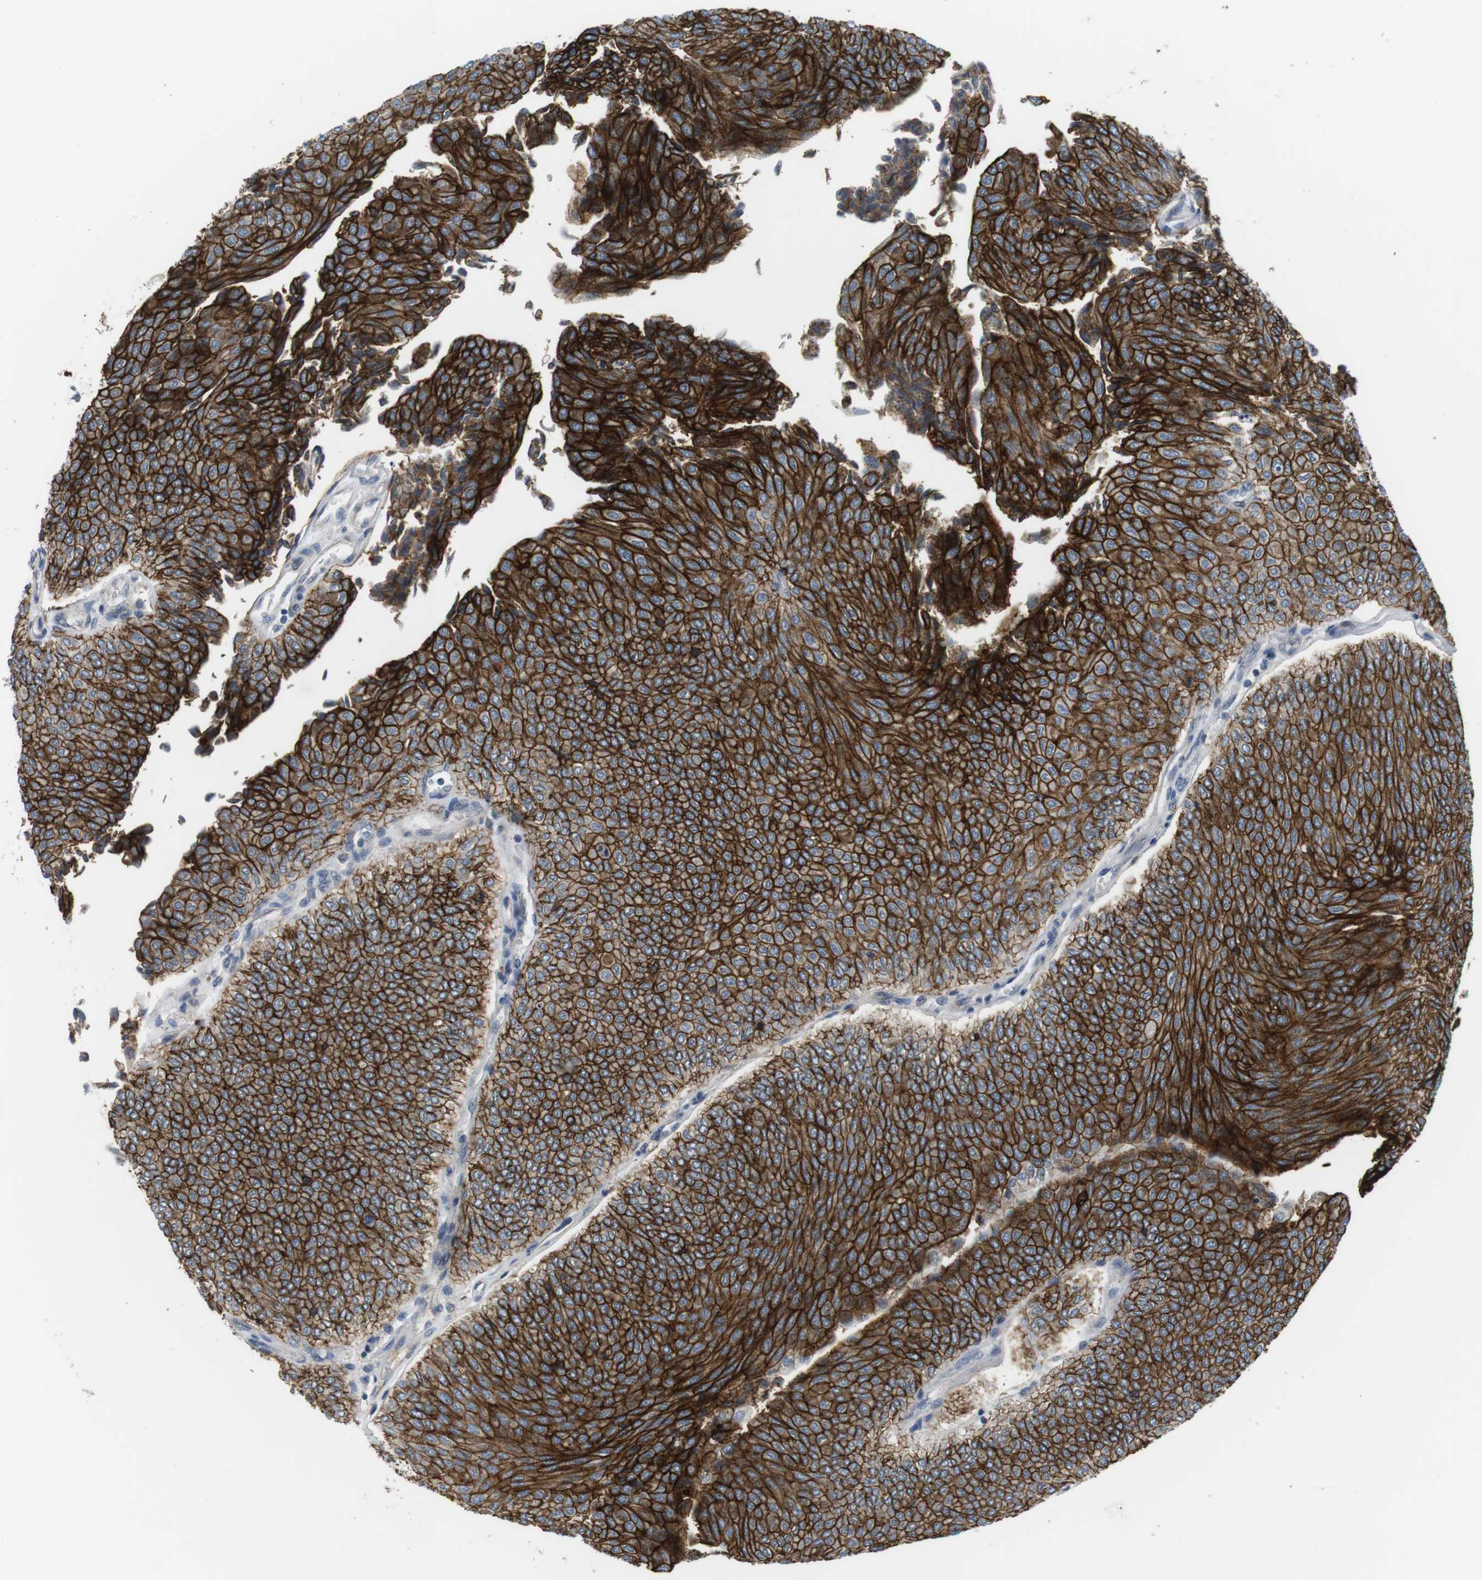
{"staining": {"intensity": "strong", "quantity": ">75%", "location": "cytoplasmic/membranous"}, "tissue": "urothelial cancer", "cell_type": "Tumor cells", "image_type": "cancer", "snomed": [{"axis": "morphology", "description": "Urothelial carcinoma, Low grade"}, {"axis": "topography", "description": "Urinary bladder"}], "caption": "Urothelial cancer stained for a protein exhibits strong cytoplasmic/membranous positivity in tumor cells.", "gene": "NECTIN1", "patient": {"sex": "male", "age": 78}}